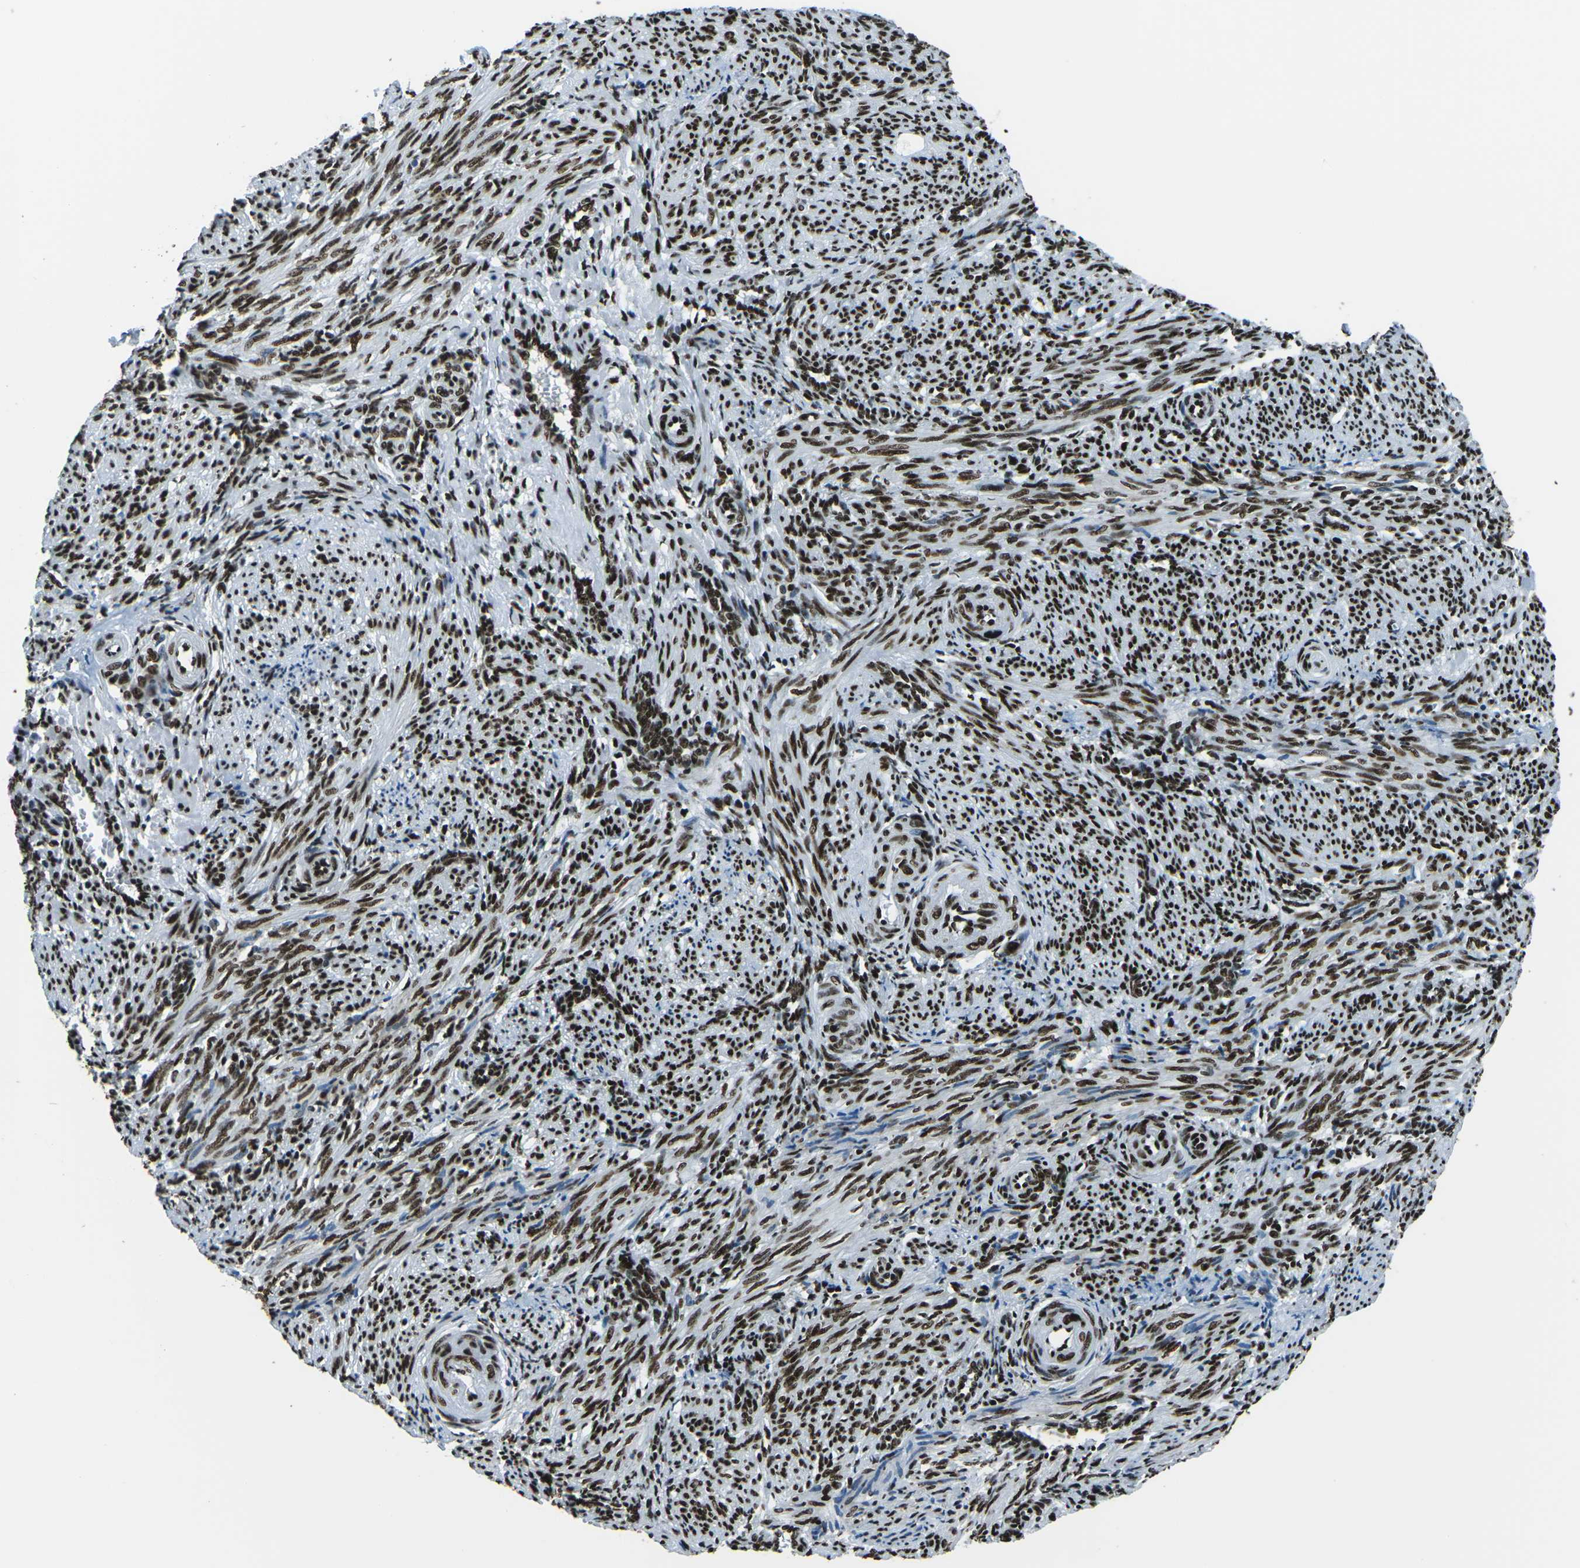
{"staining": {"intensity": "strong", "quantity": ">75%", "location": "nuclear"}, "tissue": "smooth muscle", "cell_type": "Smooth muscle cells", "image_type": "normal", "snomed": [{"axis": "morphology", "description": "Normal tissue, NOS"}, {"axis": "topography", "description": "Endometrium"}], "caption": "Human smooth muscle stained with a protein marker exhibits strong staining in smooth muscle cells.", "gene": "HNRNPL", "patient": {"sex": "female", "age": 33}}